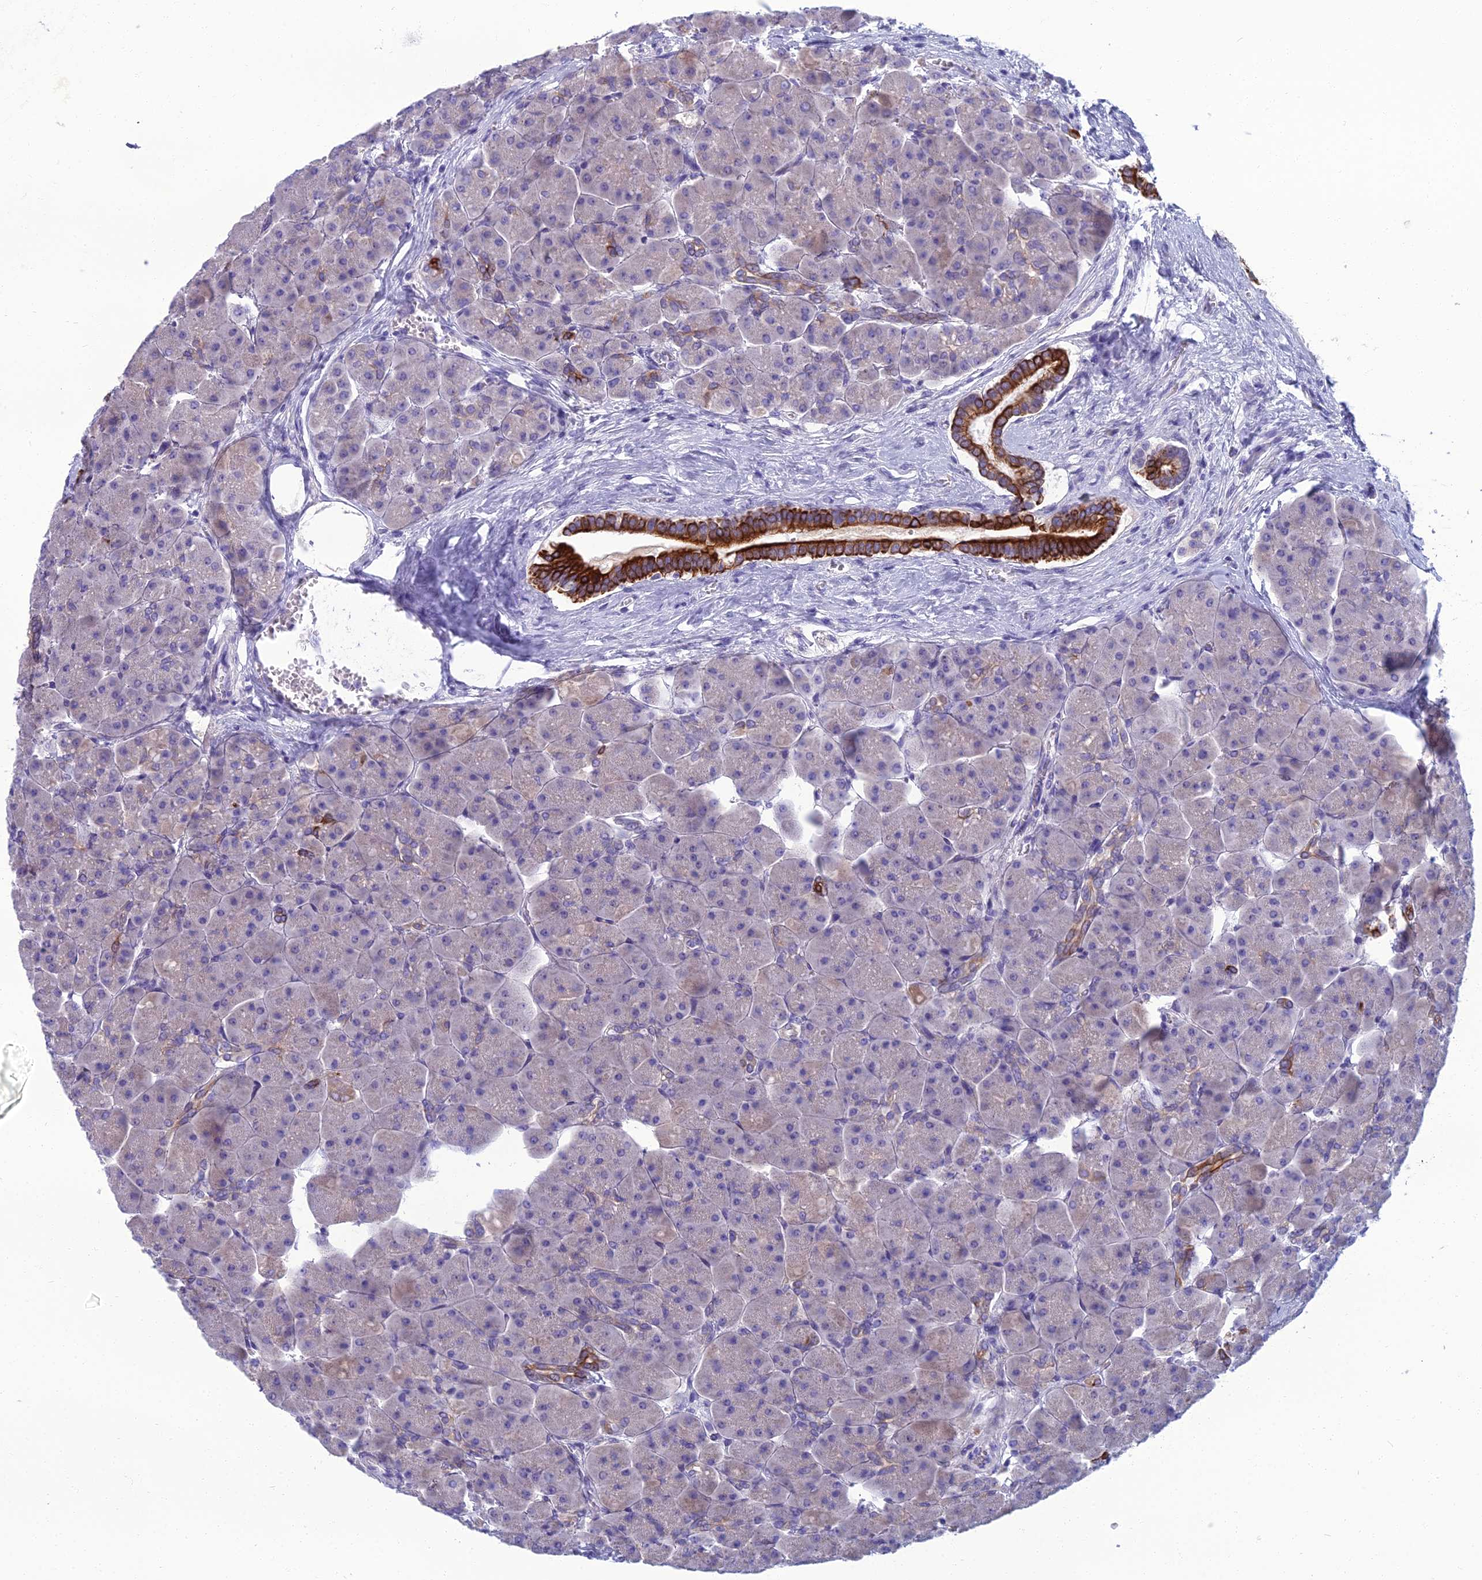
{"staining": {"intensity": "strong", "quantity": "<25%", "location": "cytoplasmic/membranous"}, "tissue": "pancreas", "cell_type": "Exocrine glandular cells", "image_type": "normal", "snomed": [{"axis": "morphology", "description": "Normal tissue, NOS"}, {"axis": "topography", "description": "Pancreas"}], "caption": "Immunohistochemical staining of normal human pancreas exhibits strong cytoplasmic/membranous protein positivity in about <25% of exocrine glandular cells.", "gene": "SPTLC3", "patient": {"sex": "male", "age": 66}}